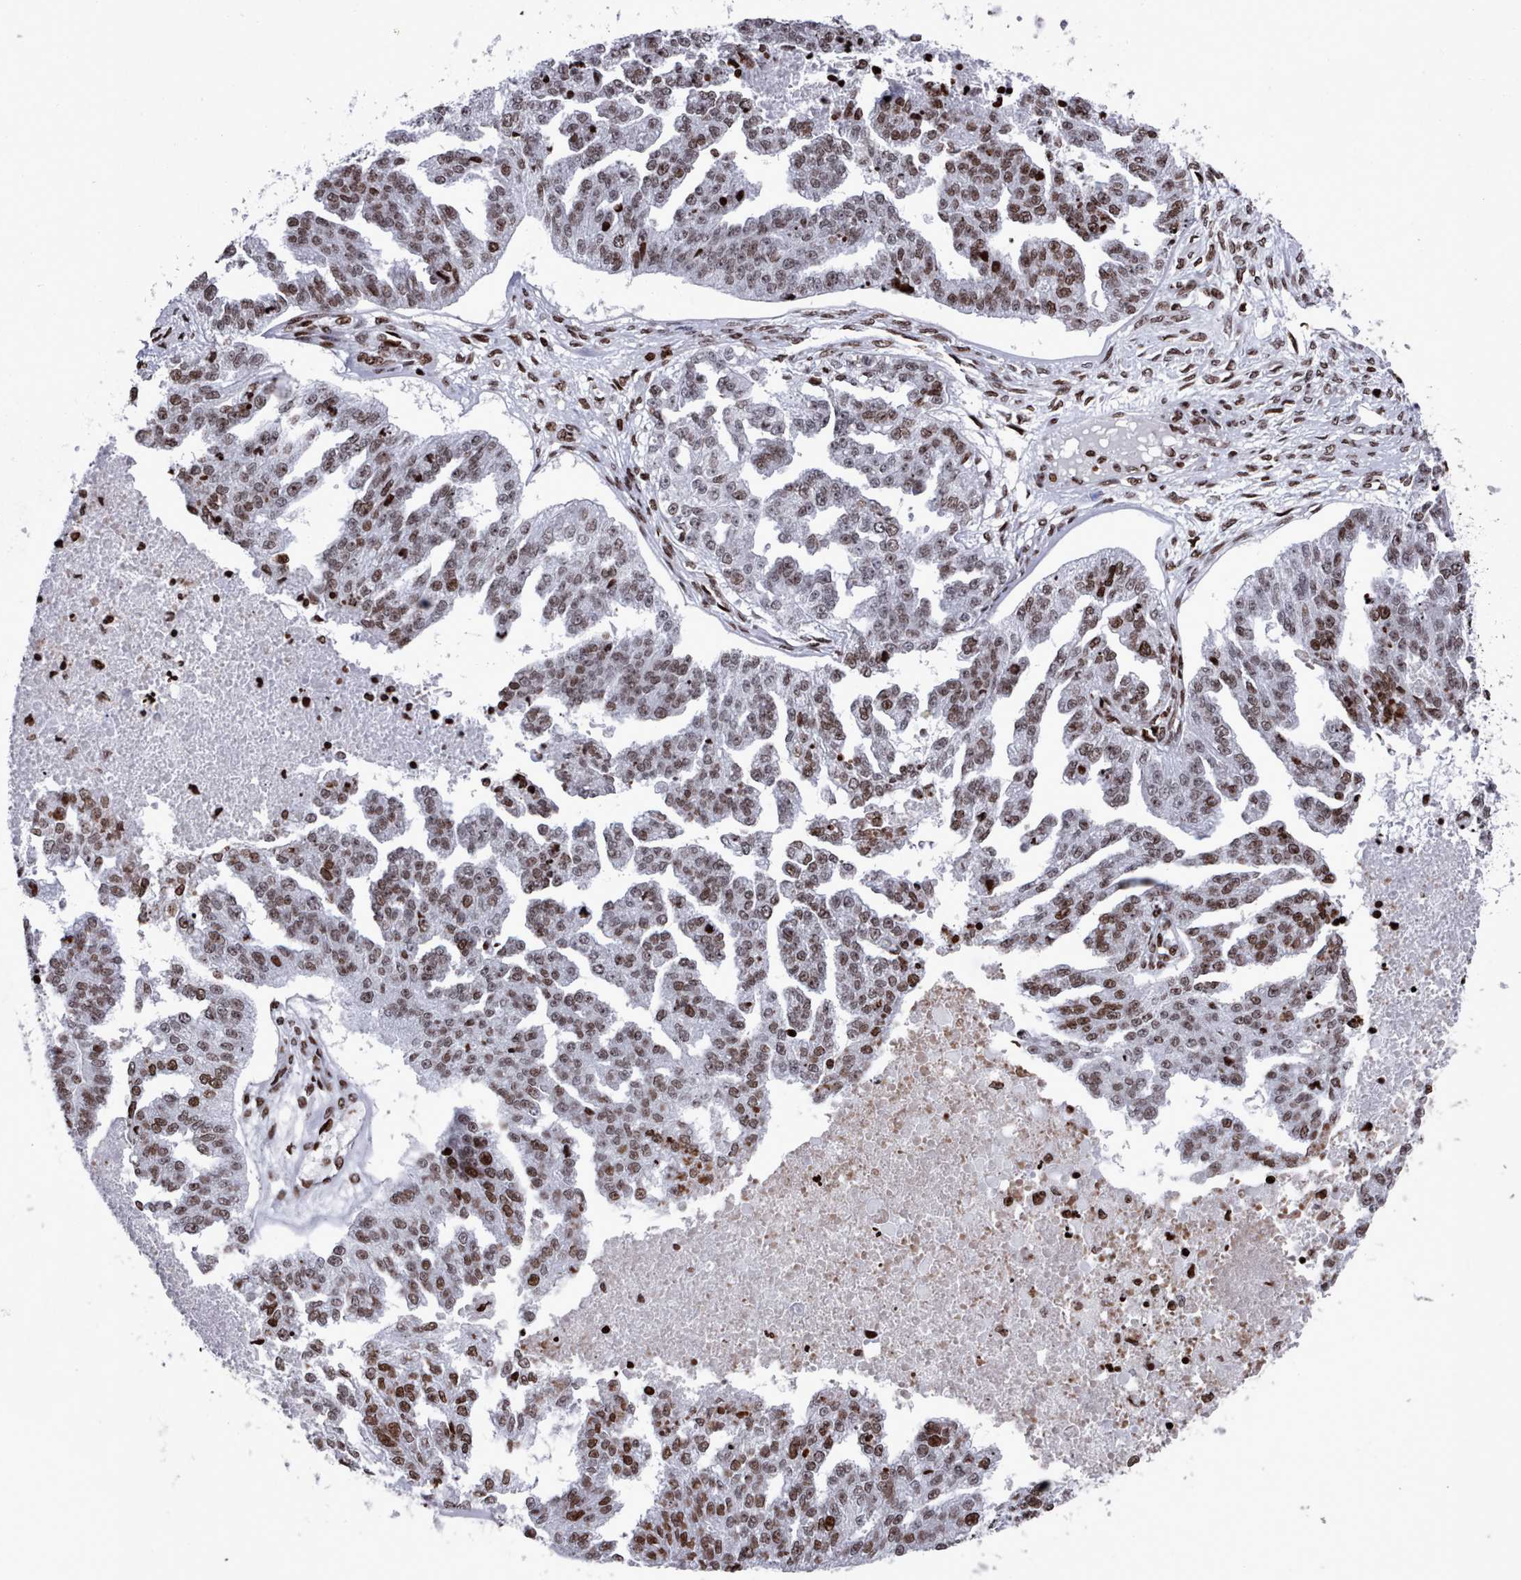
{"staining": {"intensity": "moderate", "quantity": ">75%", "location": "nuclear"}, "tissue": "ovarian cancer", "cell_type": "Tumor cells", "image_type": "cancer", "snomed": [{"axis": "morphology", "description": "Cystadenocarcinoma, serous, NOS"}, {"axis": "topography", "description": "Ovary"}], "caption": "High-magnification brightfield microscopy of serous cystadenocarcinoma (ovarian) stained with DAB (brown) and counterstained with hematoxylin (blue). tumor cells exhibit moderate nuclear staining is seen in approximately>75% of cells.", "gene": "PCDHB12", "patient": {"sex": "female", "age": 58}}